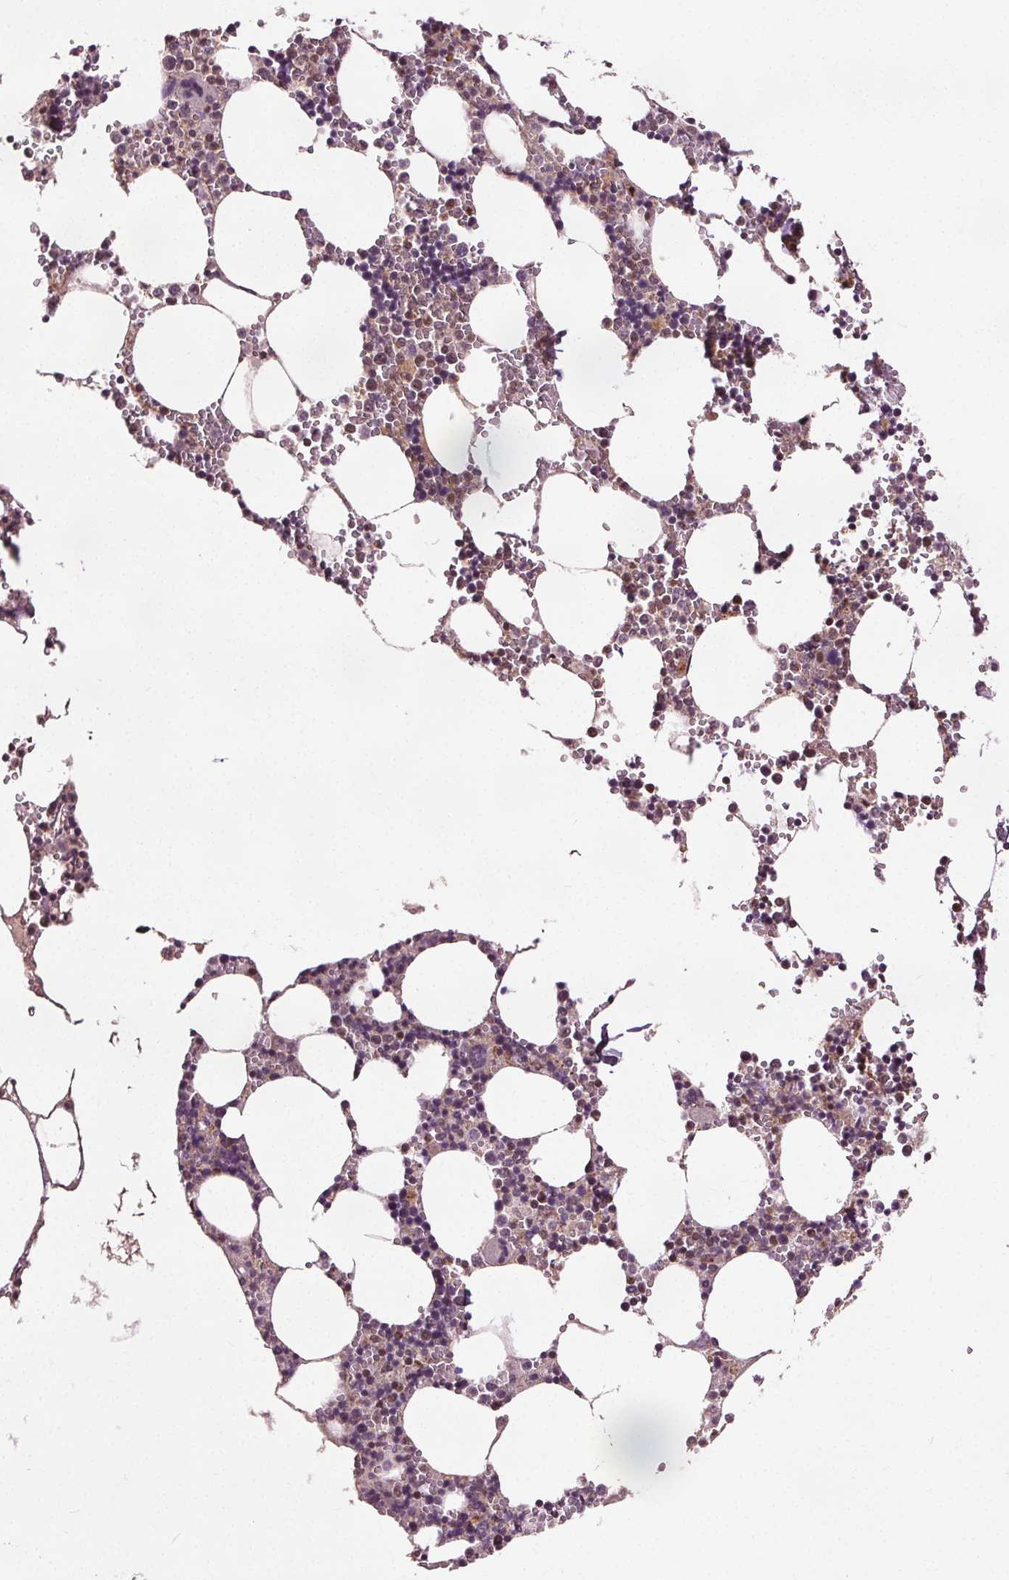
{"staining": {"intensity": "moderate", "quantity": "<25%", "location": "nuclear"}, "tissue": "bone marrow", "cell_type": "Hematopoietic cells", "image_type": "normal", "snomed": [{"axis": "morphology", "description": "Normal tissue, NOS"}, {"axis": "topography", "description": "Bone marrow"}], "caption": "Unremarkable bone marrow shows moderate nuclear positivity in approximately <25% of hematopoietic cells, visualized by immunohistochemistry. (Brightfield microscopy of DAB IHC at high magnification).", "gene": "DDX11", "patient": {"sex": "male", "age": 54}}